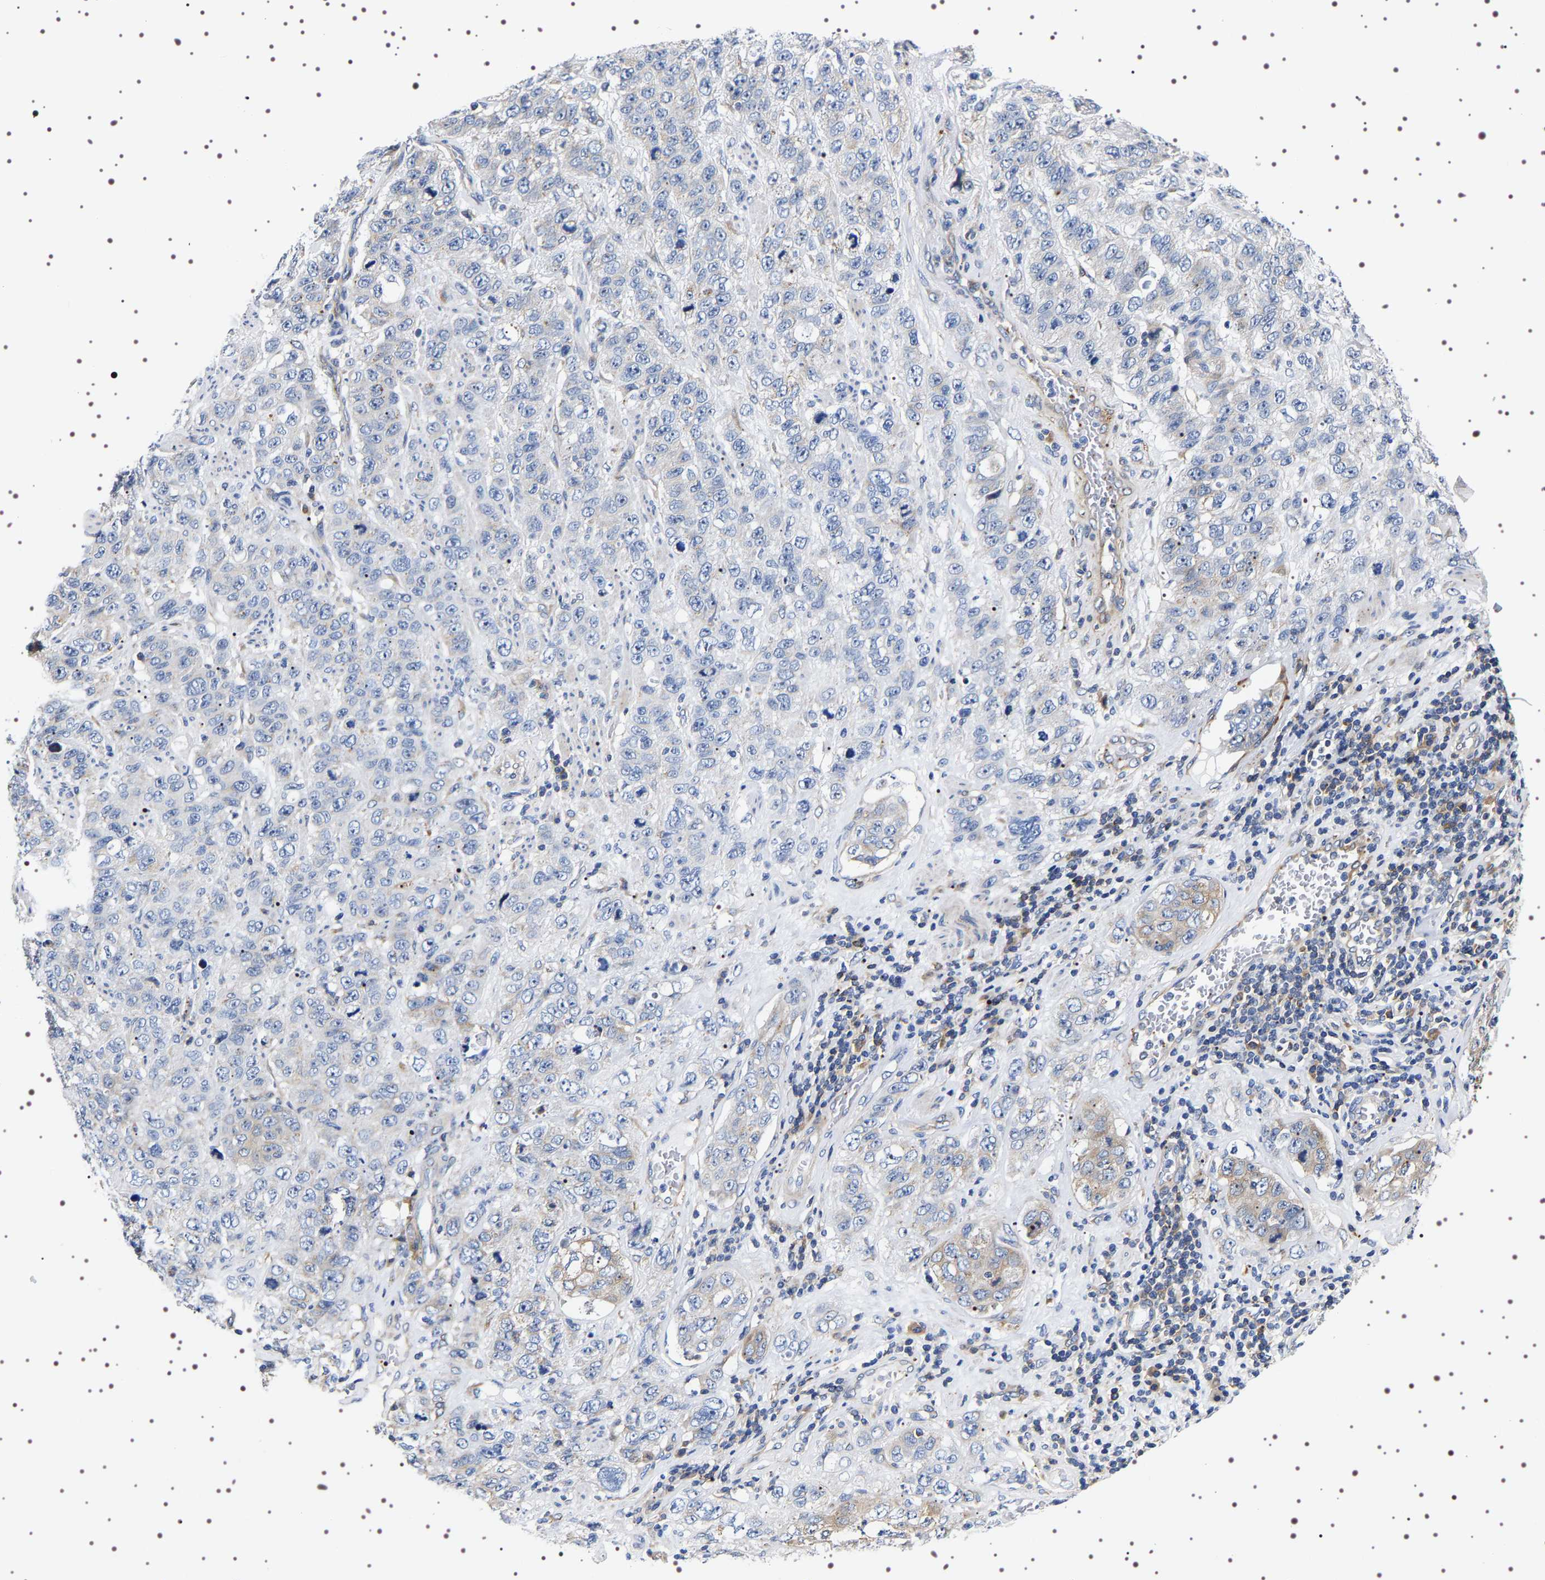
{"staining": {"intensity": "weak", "quantity": "<25%", "location": "cytoplasmic/membranous"}, "tissue": "stomach cancer", "cell_type": "Tumor cells", "image_type": "cancer", "snomed": [{"axis": "morphology", "description": "Adenocarcinoma, NOS"}, {"axis": "topography", "description": "Stomach"}], "caption": "Histopathology image shows no protein staining in tumor cells of stomach cancer (adenocarcinoma) tissue.", "gene": "SQLE", "patient": {"sex": "male", "age": 48}}